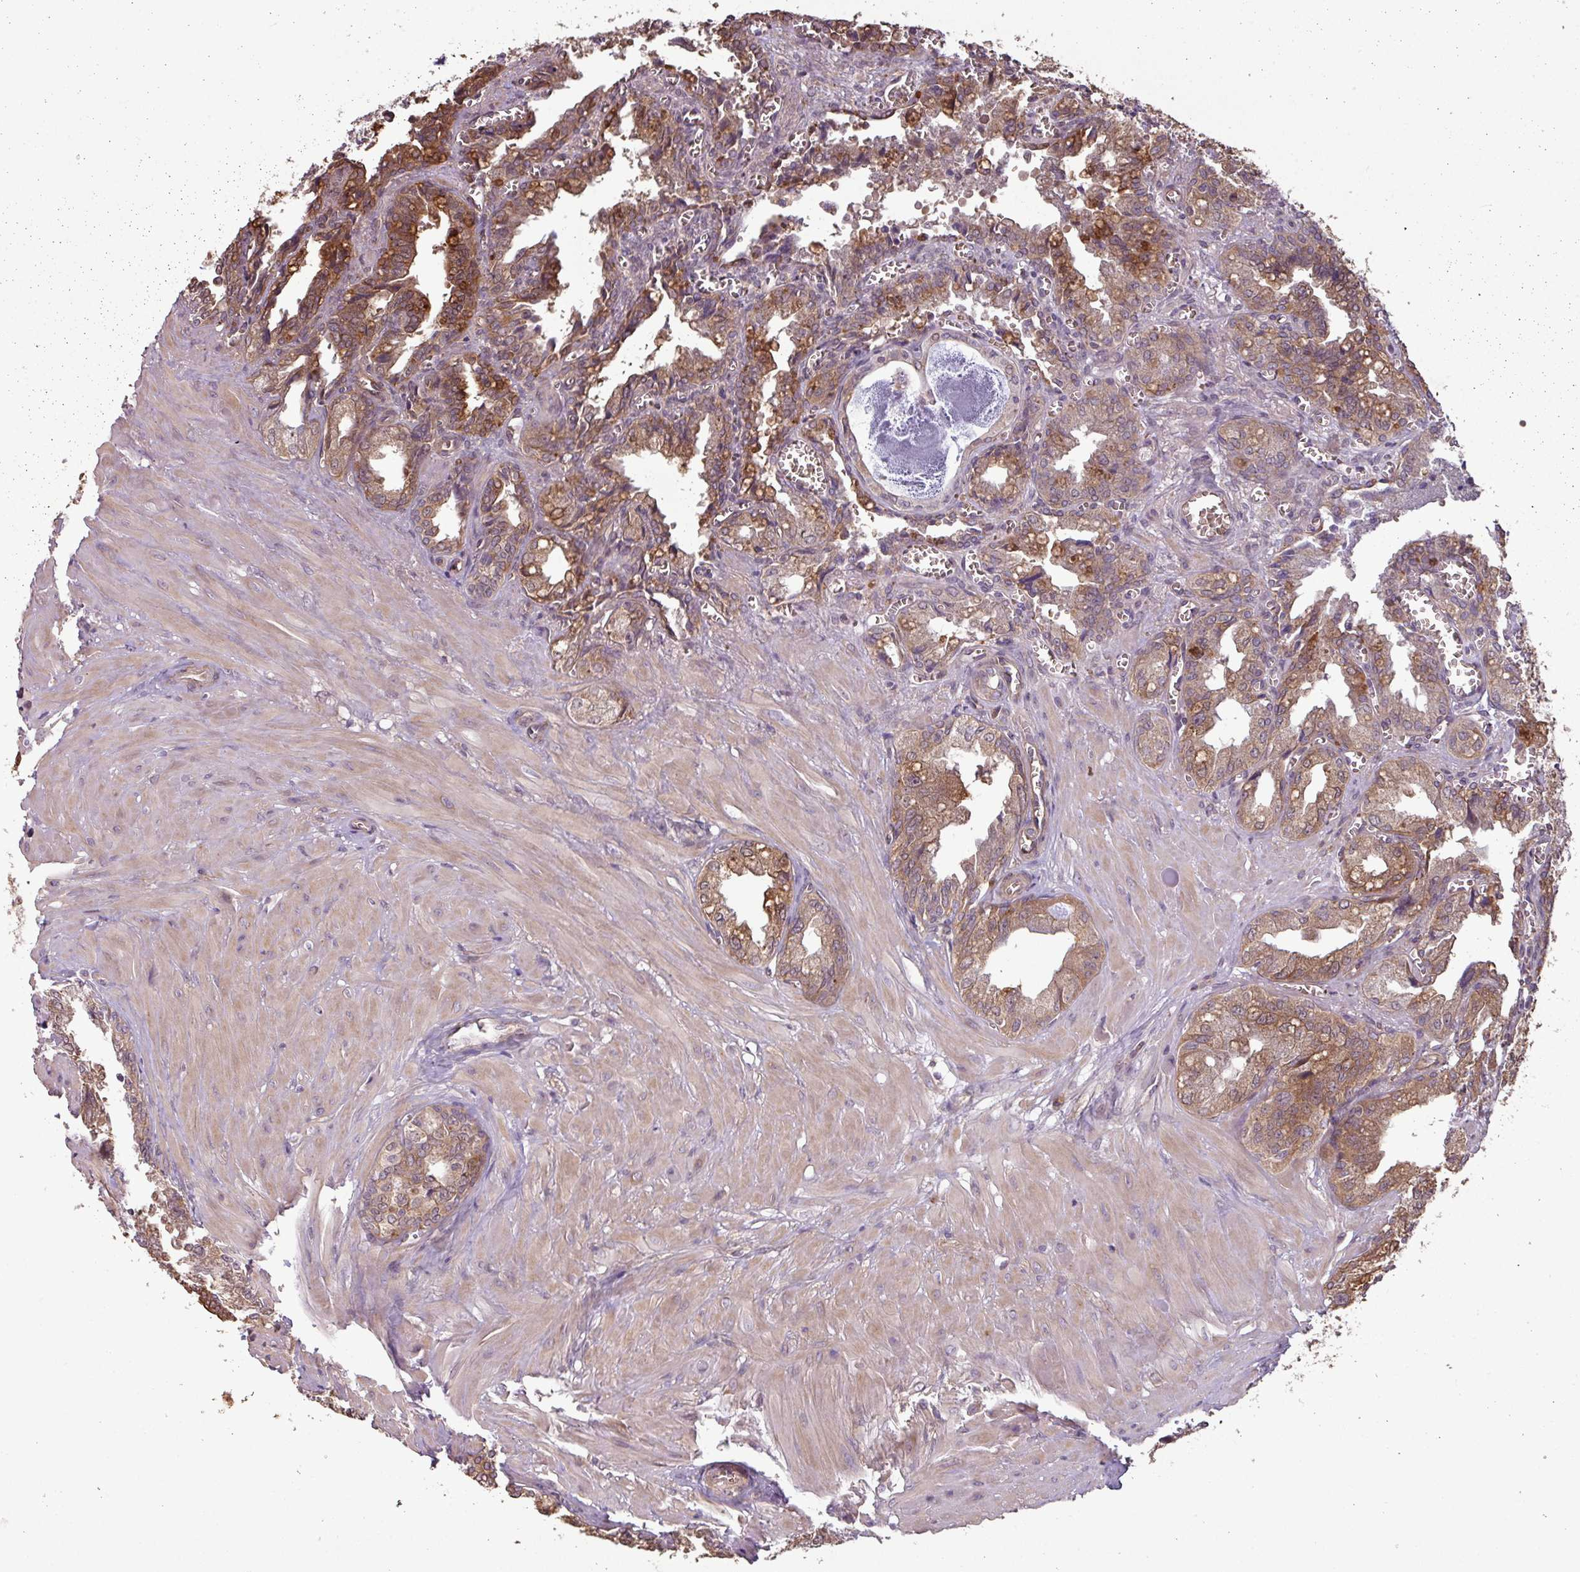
{"staining": {"intensity": "moderate", "quantity": ">75%", "location": "cytoplasmic/membranous"}, "tissue": "seminal vesicle", "cell_type": "Glandular cells", "image_type": "normal", "snomed": [{"axis": "morphology", "description": "Normal tissue, NOS"}, {"axis": "topography", "description": "Seminal veicle"}], "caption": "Immunohistochemical staining of benign human seminal vesicle demonstrates moderate cytoplasmic/membranous protein staining in about >75% of glandular cells. (brown staining indicates protein expression, while blue staining denotes nuclei).", "gene": "NHSL2", "patient": {"sex": "male", "age": 67}}